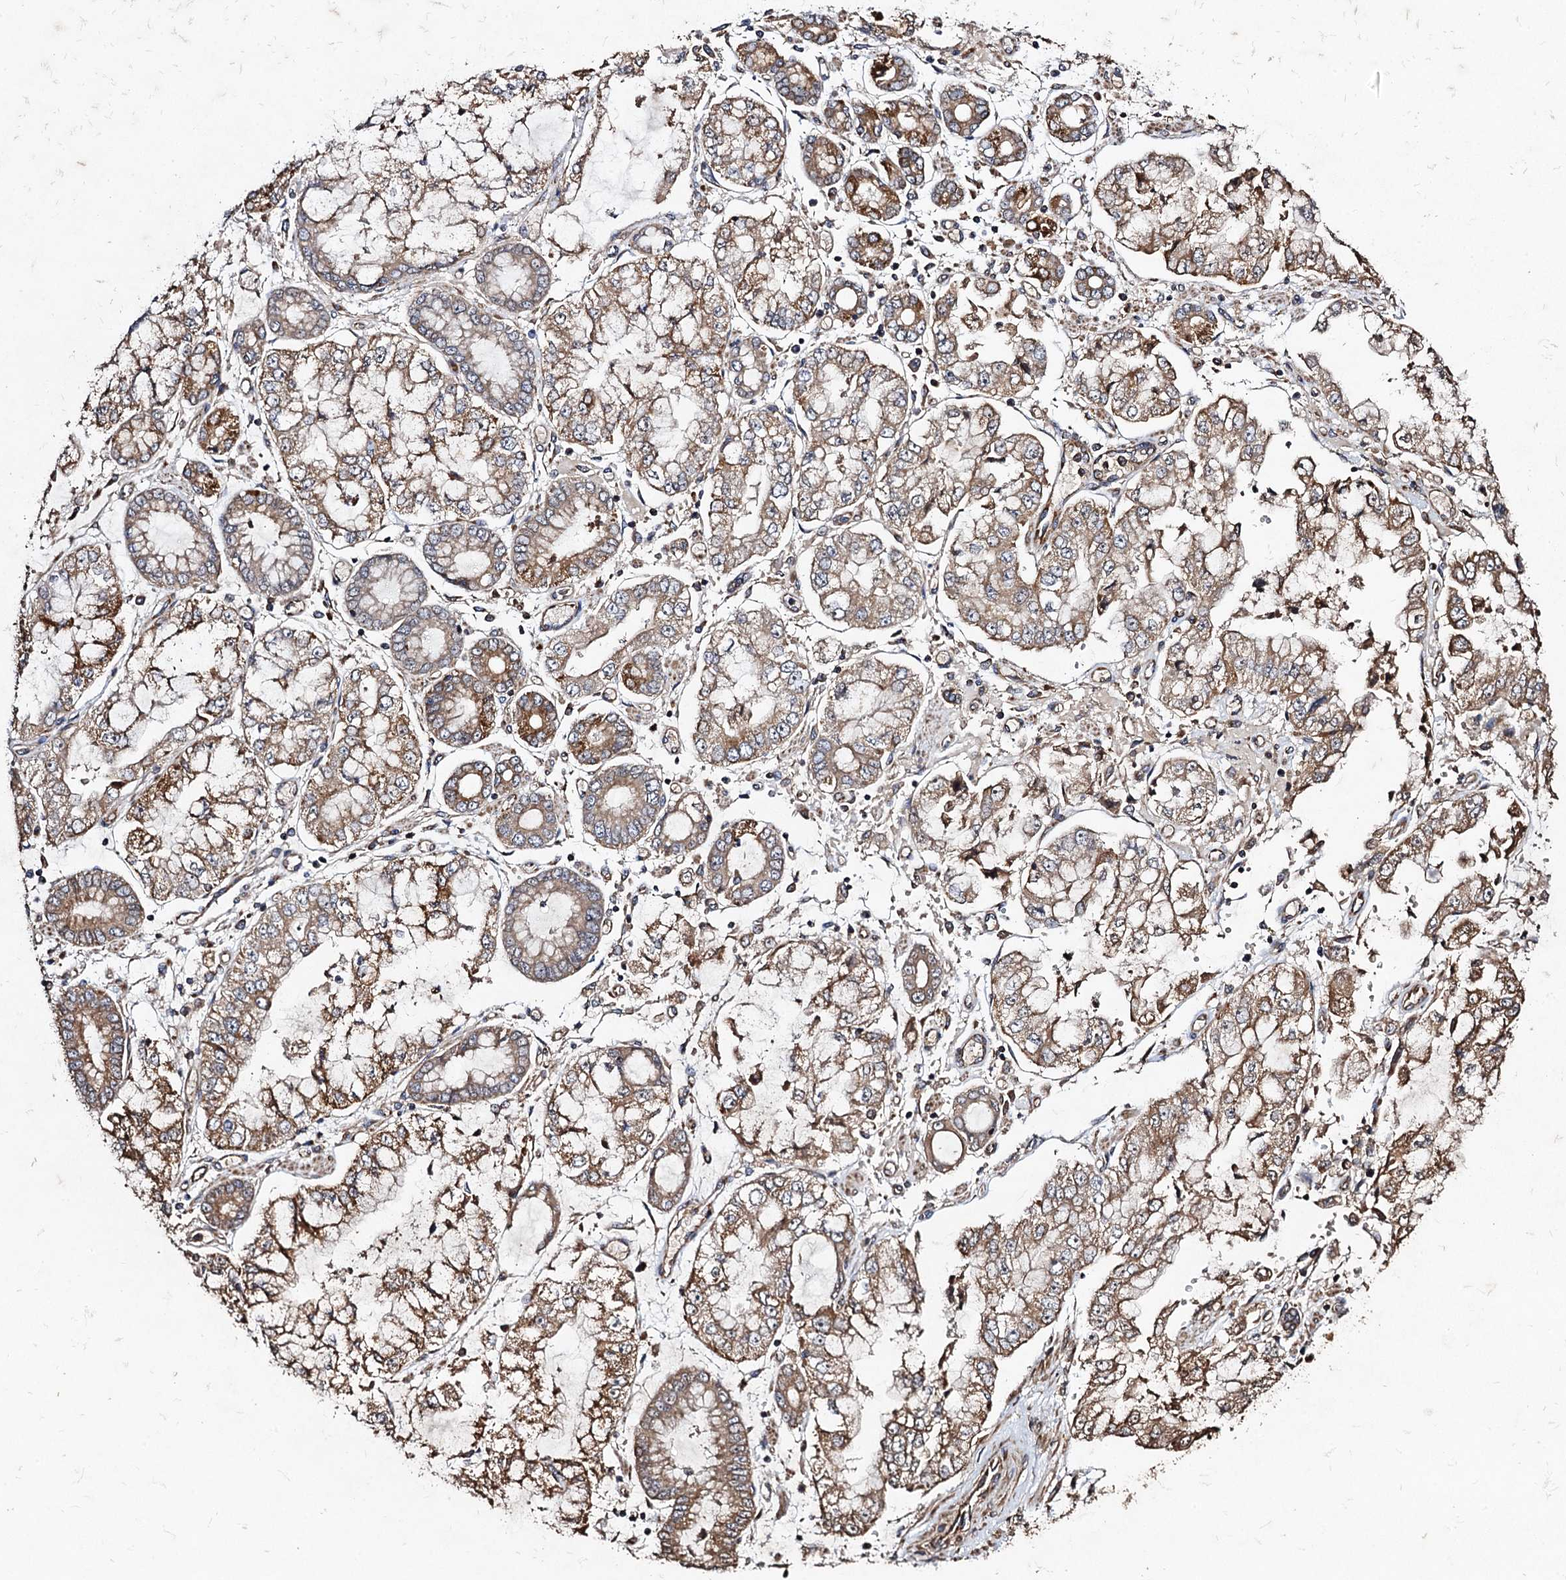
{"staining": {"intensity": "moderate", "quantity": ">75%", "location": "cytoplasmic/membranous"}, "tissue": "stomach cancer", "cell_type": "Tumor cells", "image_type": "cancer", "snomed": [{"axis": "morphology", "description": "Adenocarcinoma, NOS"}, {"axis": "topography", "description": "Stomach"}], "caption": "Immunohistochemistry staining of stomach adenocarcinoma, which shows medium levels of moderate cytoplasmic/membranous expression in approximately >75% of tumor cells indicating moderate cytoplasmic/membranous protein positivity. The staining was performed using DAB (brown) for protein detection and nuclei were counterstained in hematoxylin (blue).", "gene": "NDUFA13", "patient": {"sex": "male", "age": 76}}